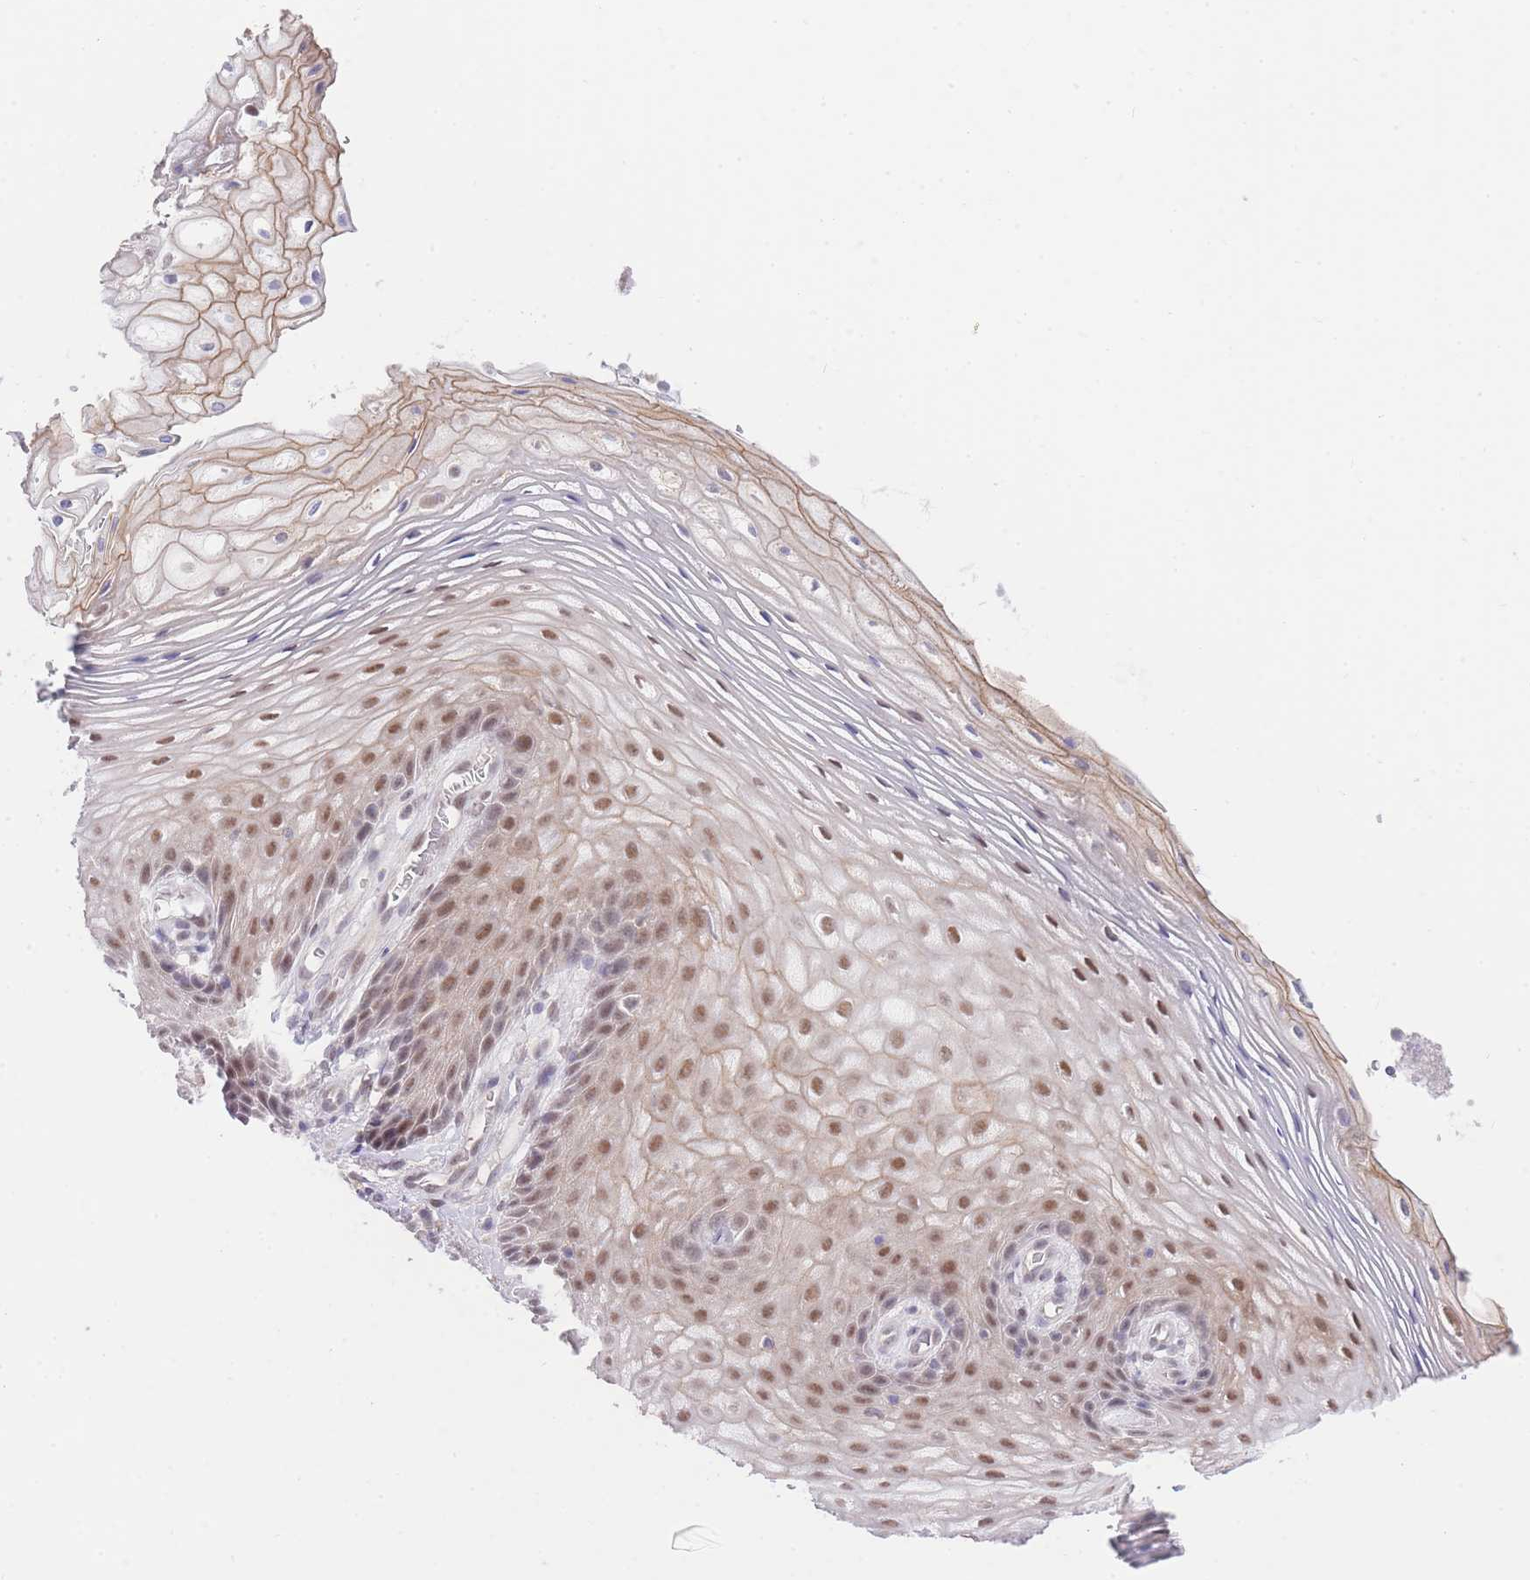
{"staining": {"intensity": "moderate", "quantity": ">75%", "location": "cytoplasmic/membranous,nuclear"}, "tissue": "vagina", "cell_type": "Squamous epithelial cells", "image_type": "normal", "snomed": [{"axis": "morphology", "description": "Normal tissue, NOS"}, {"axis": "topography", "description": "Vagina"}], "caption": "Immunohistochemical staining of unremarkable human vagina shows moderate cytoplasmic/membranous,nuclear protein positivity in approximately >75% of squamous epithelial cells.", "gene": "UBXN7", "patient": {"sex": "female", "age": 60}}